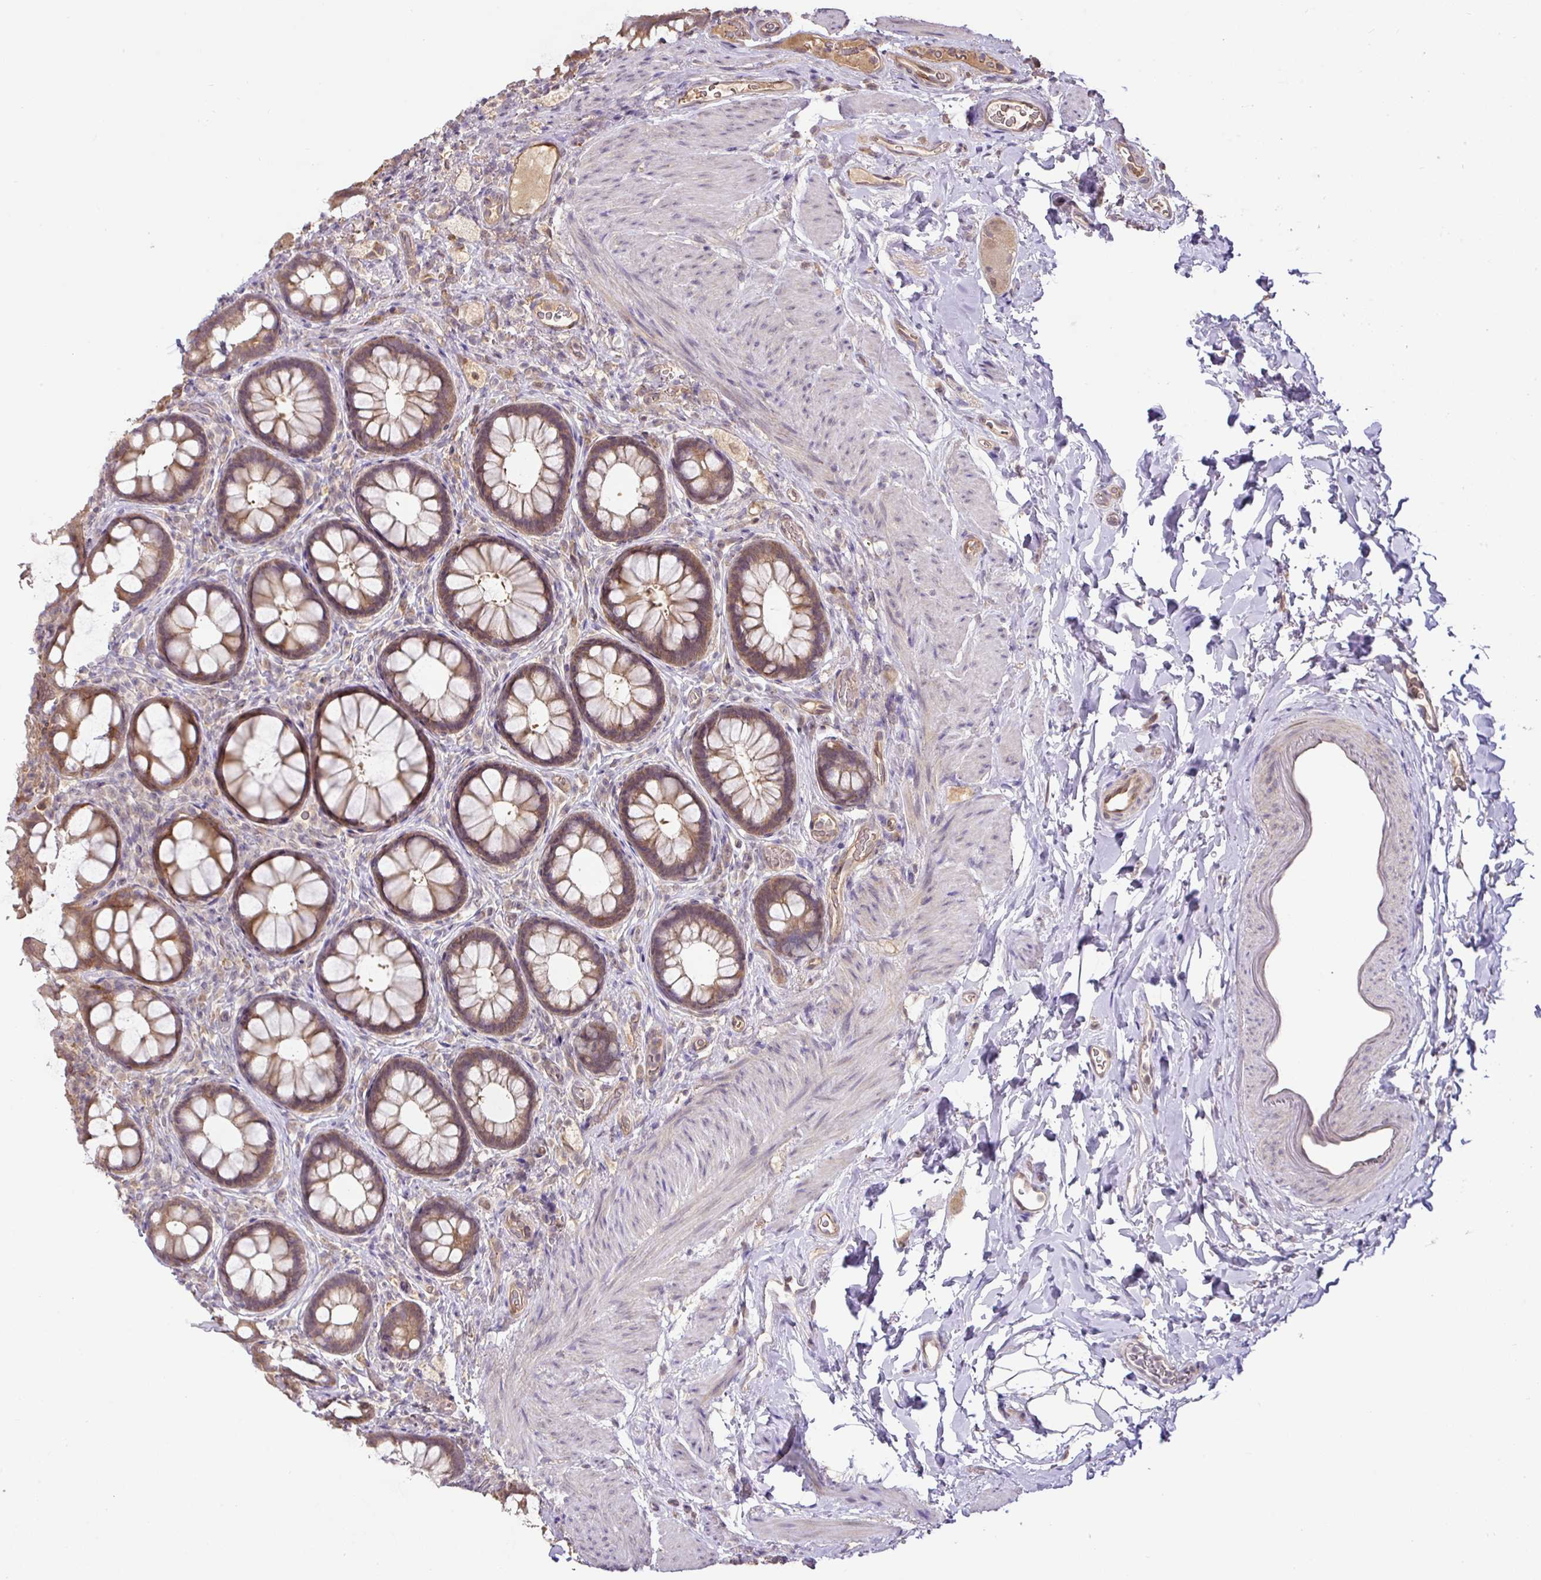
{"staining": {"intensity": "moderate", "quantity": ">75%", "location": "cytoplasmic/membranous"}, "tissue": "rectum", "cell_type": "Glandular cells", "image_type": "normal", "snomed": [{"axis": "morphology", "description": "Normal tissue, NOS"}, {"axis": "topography", "description": "Rectum"}, {"axis": "topography", "description": "Peripheral nerve tissue"}], "caption": "Moderate cytoplasmic/membranous protein expression is present in about >75% of glandular cells in rectum. The protein is stained brown, and the nuclei are stained in blue (DAB IHC with brightfield microscopy, high magnification).", "gene": "GCNT7", "patient": {"sex": "female", "age": 69}}